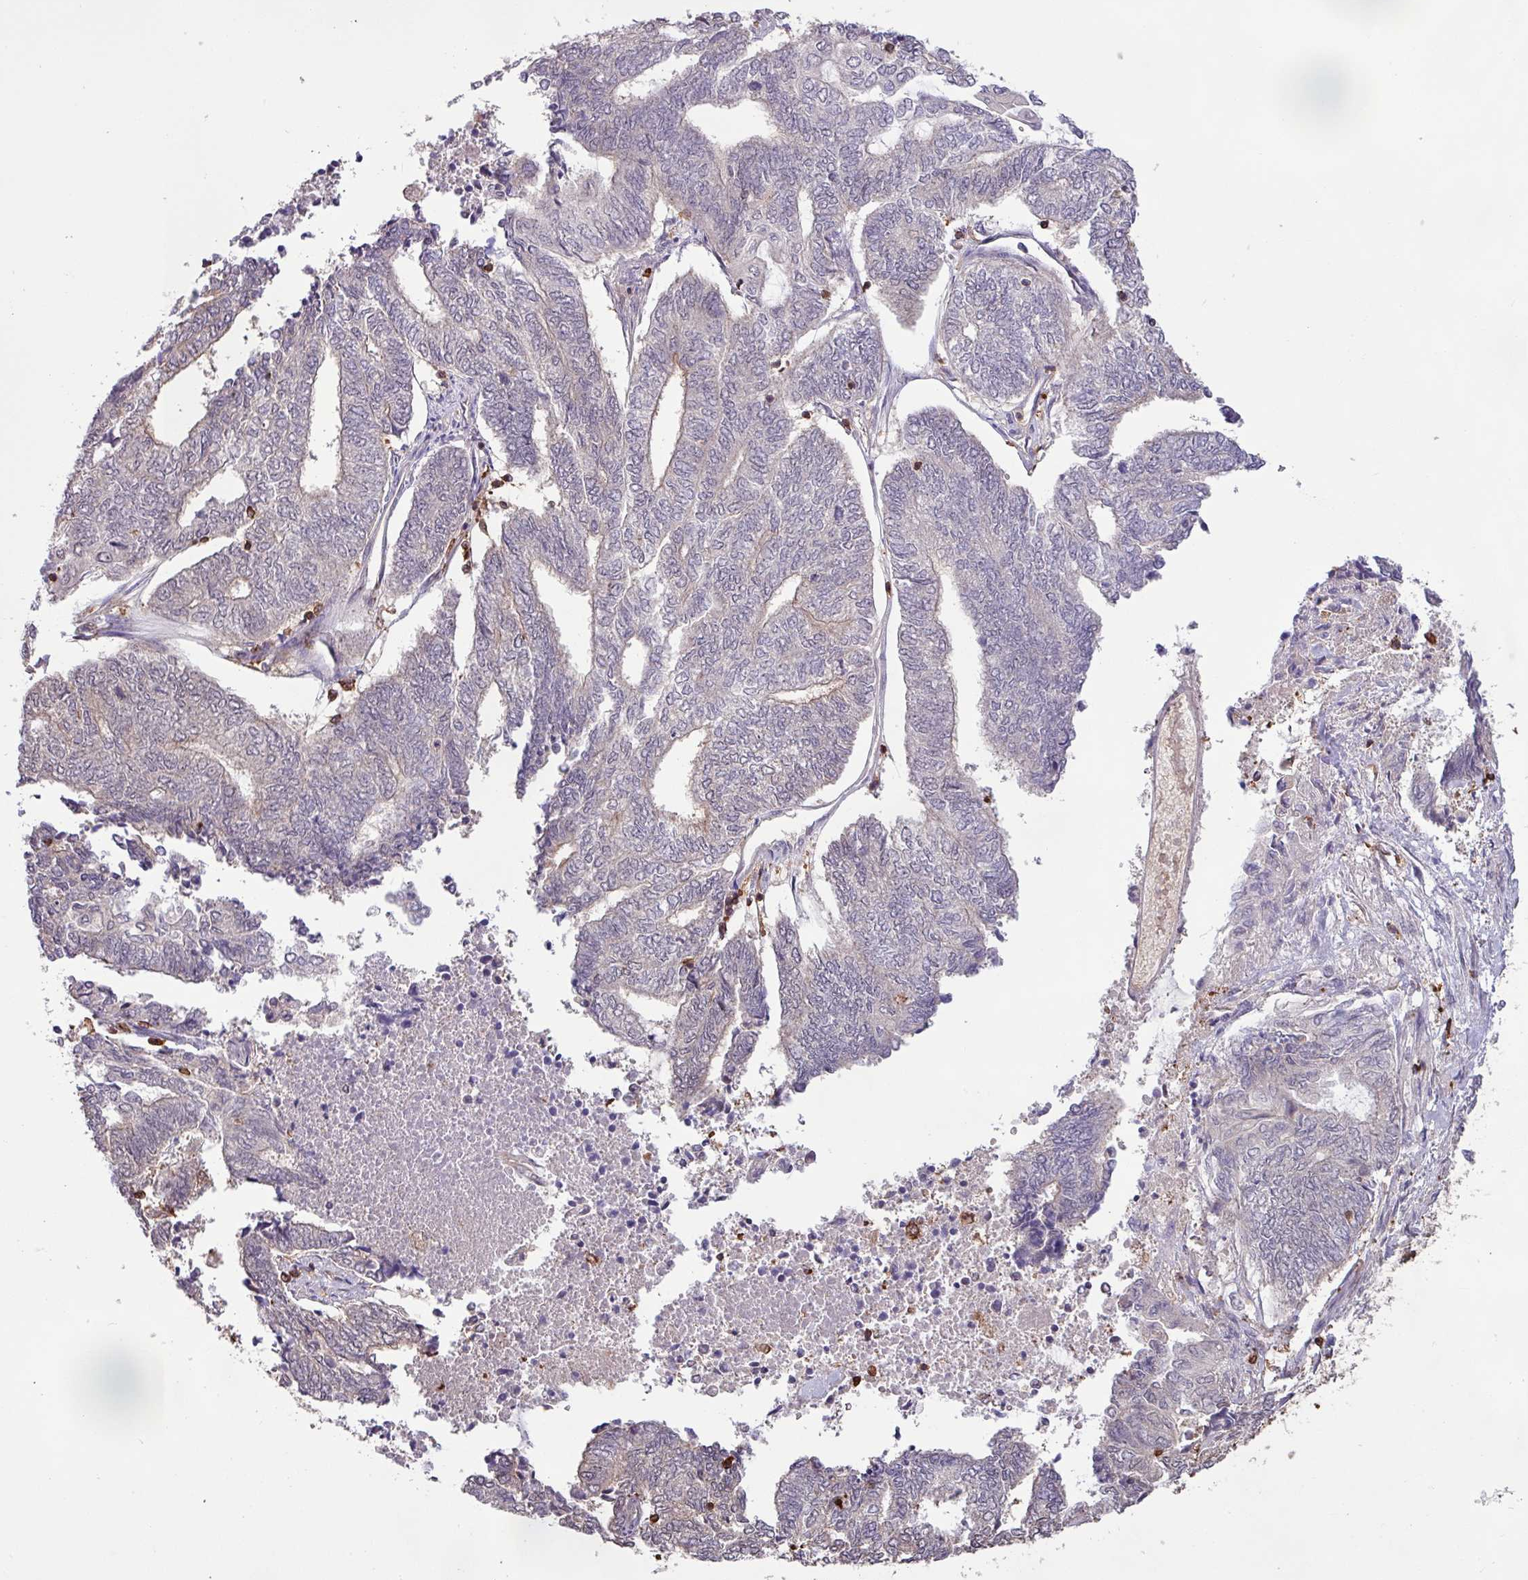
{"staining": {"intensity": "negative", "quantity": "none", "location": "none"}, "tissue": "endometrial cancer", "cell_type": "Tumor cells", "image_type": "cancer", "snomed": [{"axis": "morphology", "description": "Adenocarcinoma, NOS"}, {"axis": "topography", "description": "Uterus"}, {"axis": "topography", "description": "Endometrium"}], "caption": "IHC image of endometrial cancer (adenocarcinoma) stained for a protein (brown), which reveals no staining in tumor cells.", "gene": "GON7", "patient": {"sex": "female", "age": 70}}